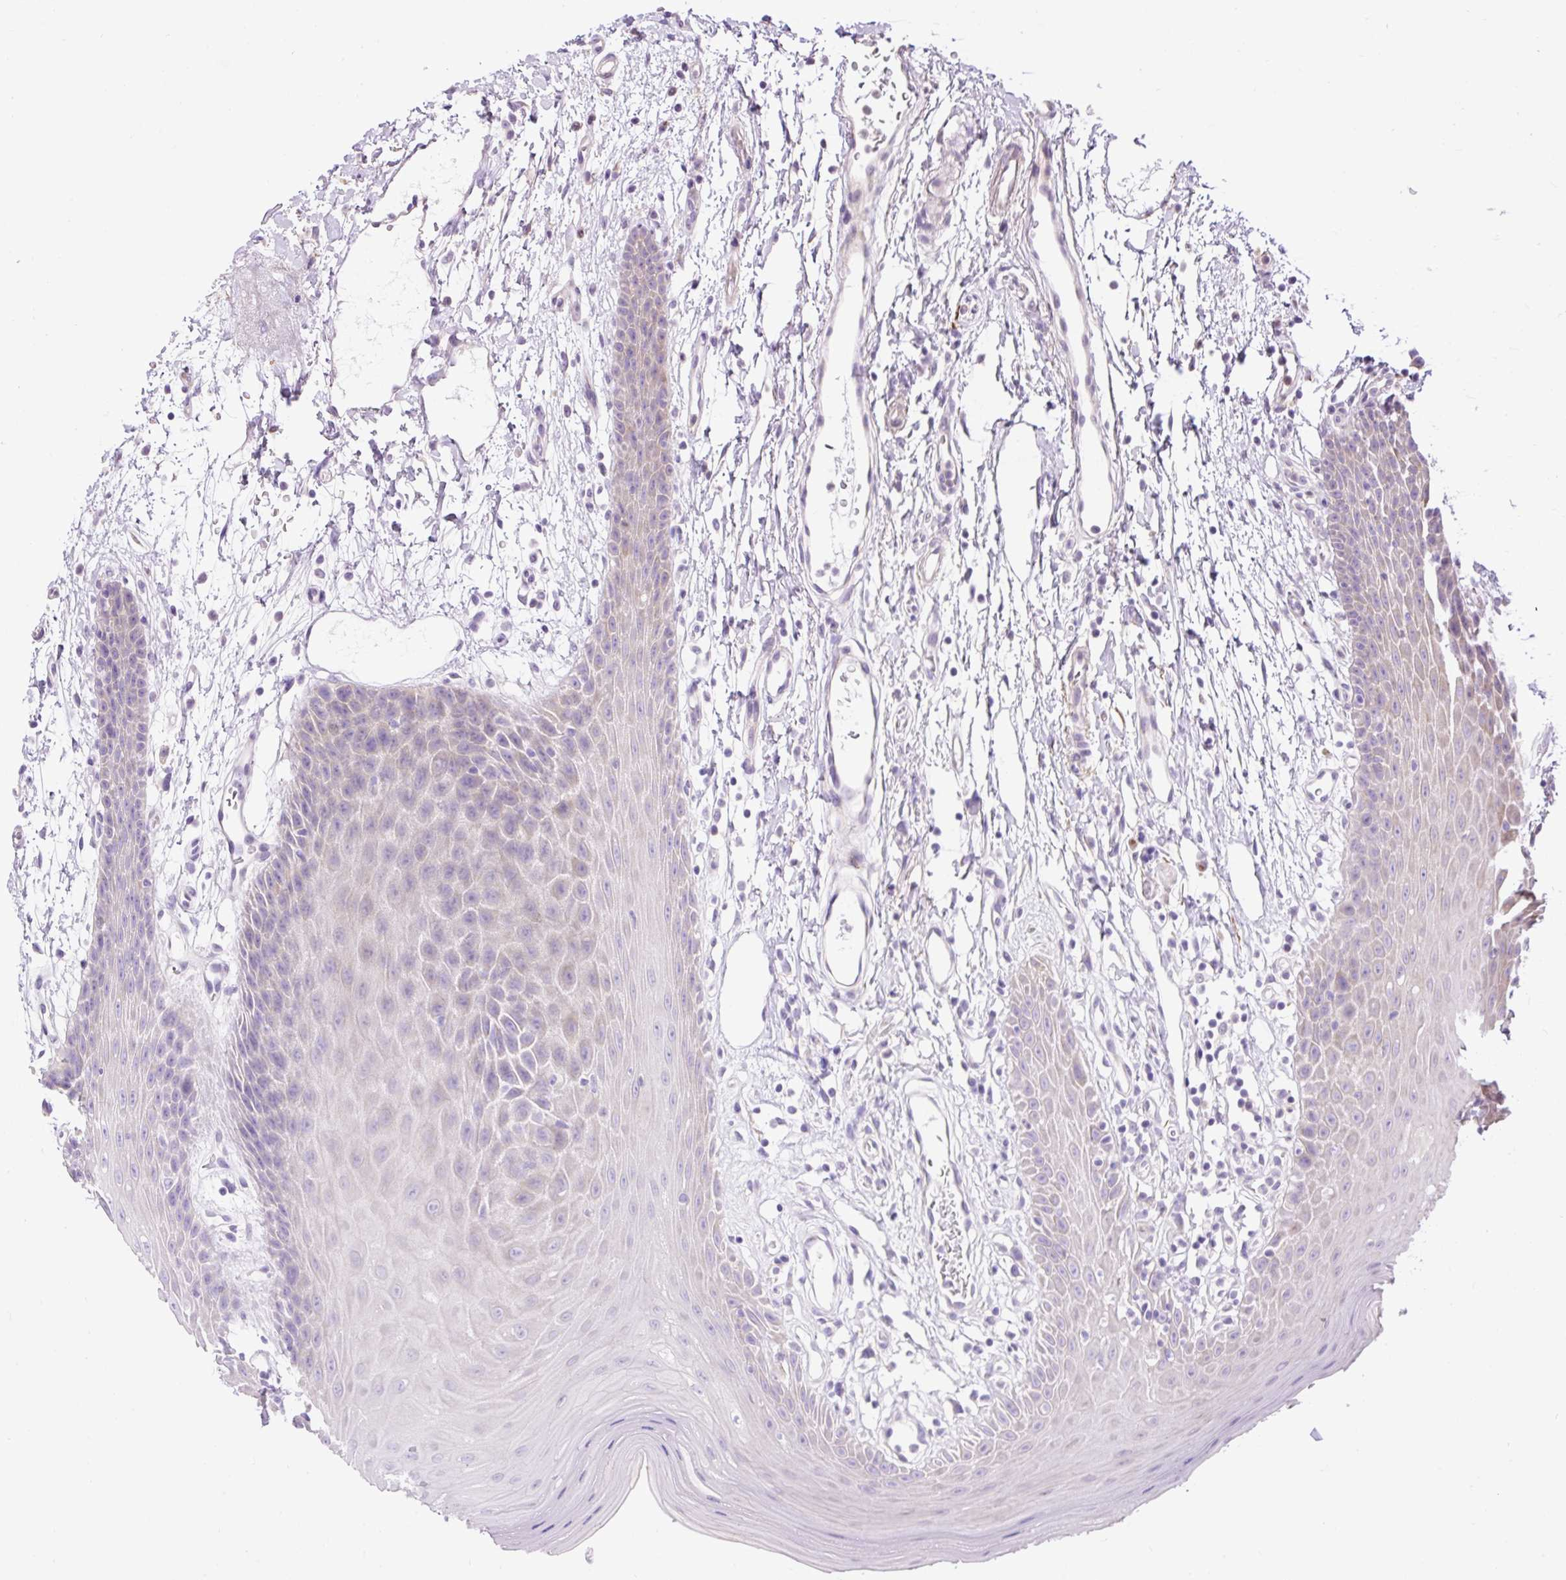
{"staining": {"intensity": "negative", "quantity": "none", "location": "none"}, "tissue": "oral mucosa", "cell_type": "Squamous epithelial cells", "image_type": "normal", "snomed": [{"axis": "morphology", "description": "Normal tissue, NOS"}, {"axis": "topography", "description": "Oral tissue"}, {"axis": "topography", "description": "Tounge, NOS"}], "caption": "IHC image of benign oral mucosa: oral mucosa stained with DAB (3,3'-diaminobenzidine) reveals no significant protein positivity in squamous epithelial cells. (Stains: DAB IHC with hematoxylin counter stain, Microscopy: brightfield microscopy at high magnification).", "gene": "CFAP47", "patient": {"sex": "female", "age": 59}}